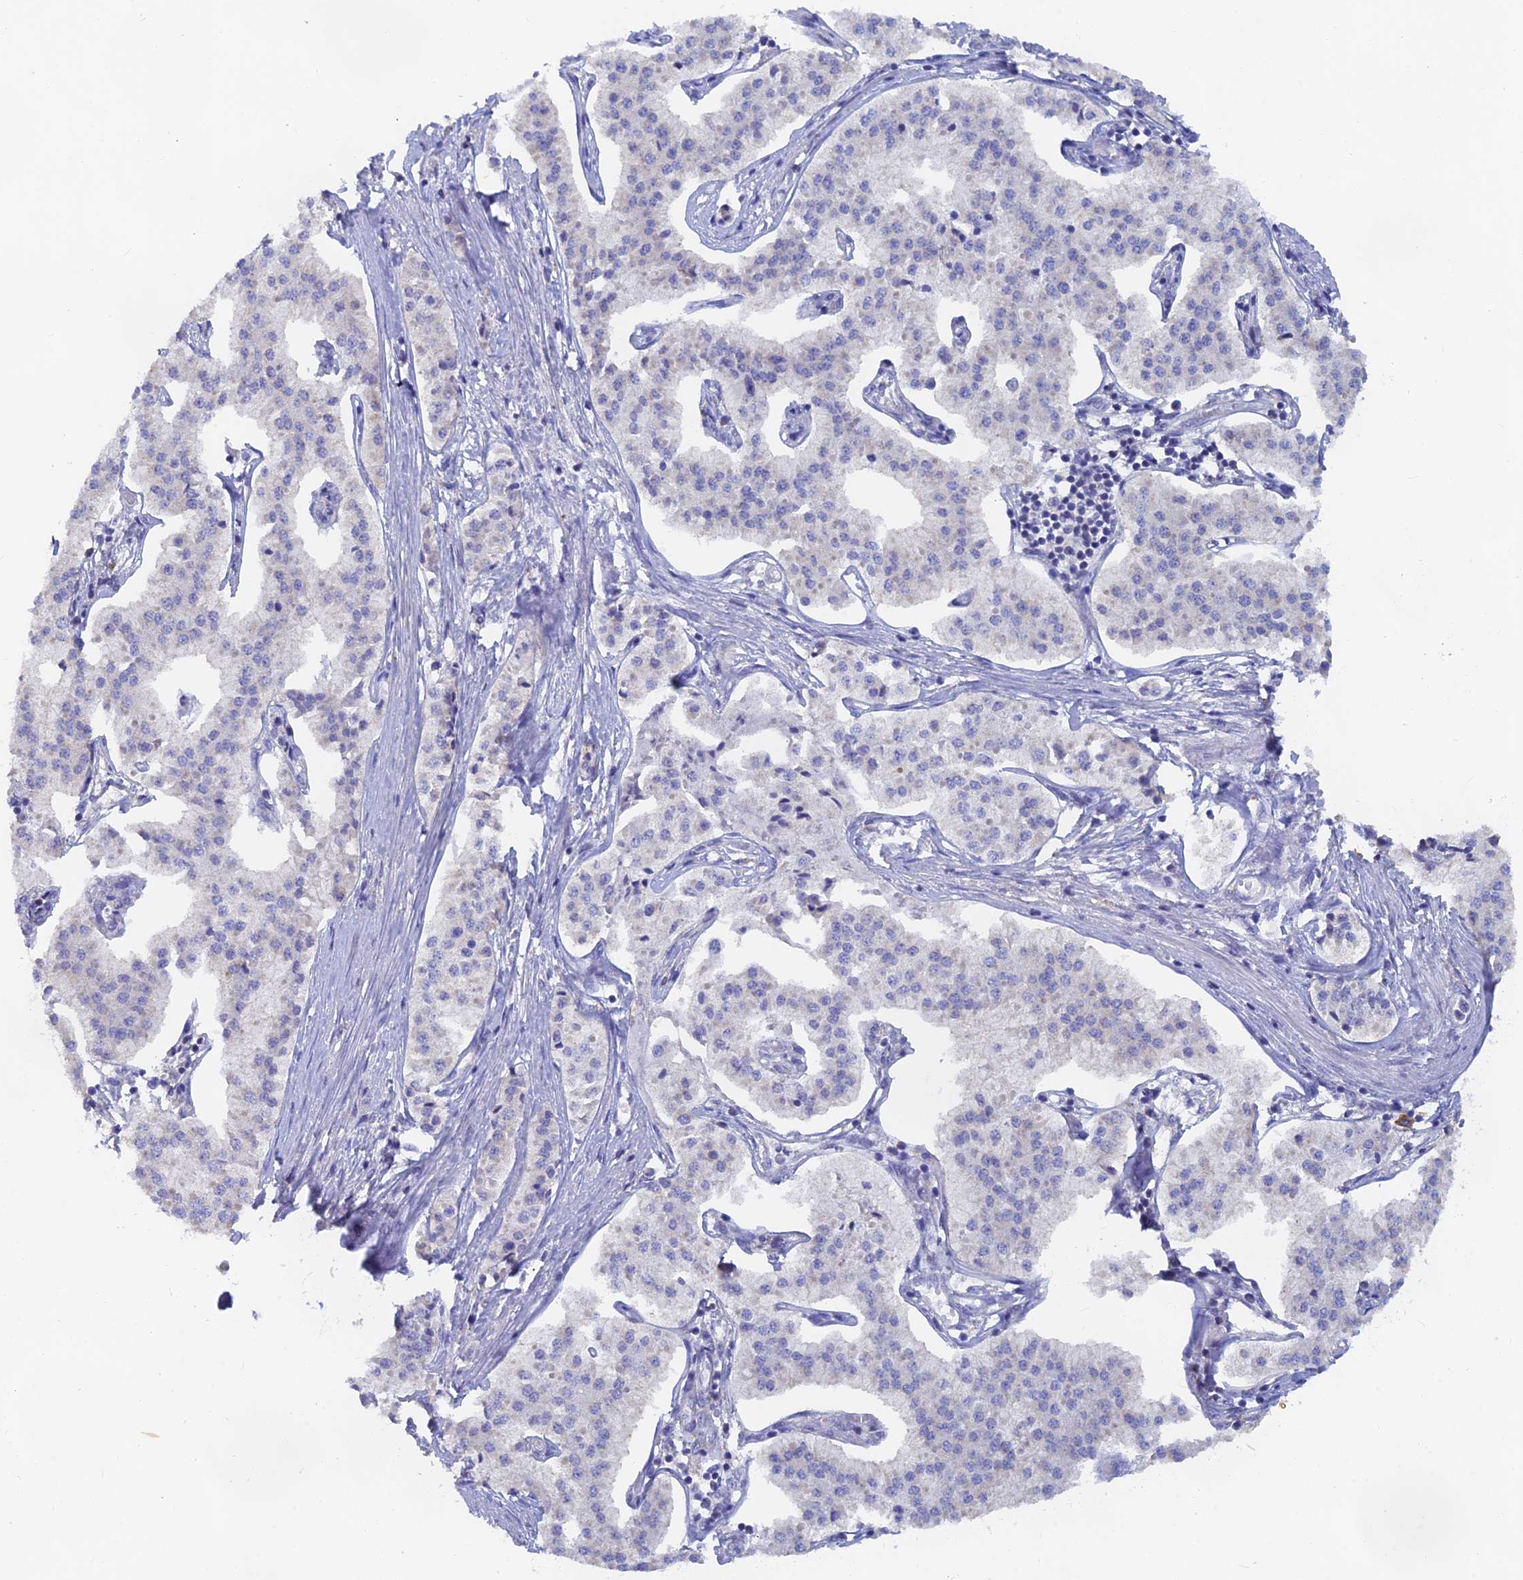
{"staining": {"intensity": "negative", "quantity": "none", "location": "none"}, "tissue": "pancreatic cancer", "cell_type": "Tumor cells", "image_type": "cancer", "snomed": [{"axis": "morphology", "description": "Adenocarcinoma, NOS"}, {"axis": "topography", "description": "Pancreas"}], "caption": "High power microscopy image of an immunohistochemistry photomicrograph of pancreatic adenocarcinoma, revealing no significant positivity in tumor cells. Brightfield microscopy of immunohistochemistry stained with DAB (brown) and hematoxylin (blue), captured at high magnification.", "gene": "LRIF1", "patient": {"sex": "female", "age": 50}}